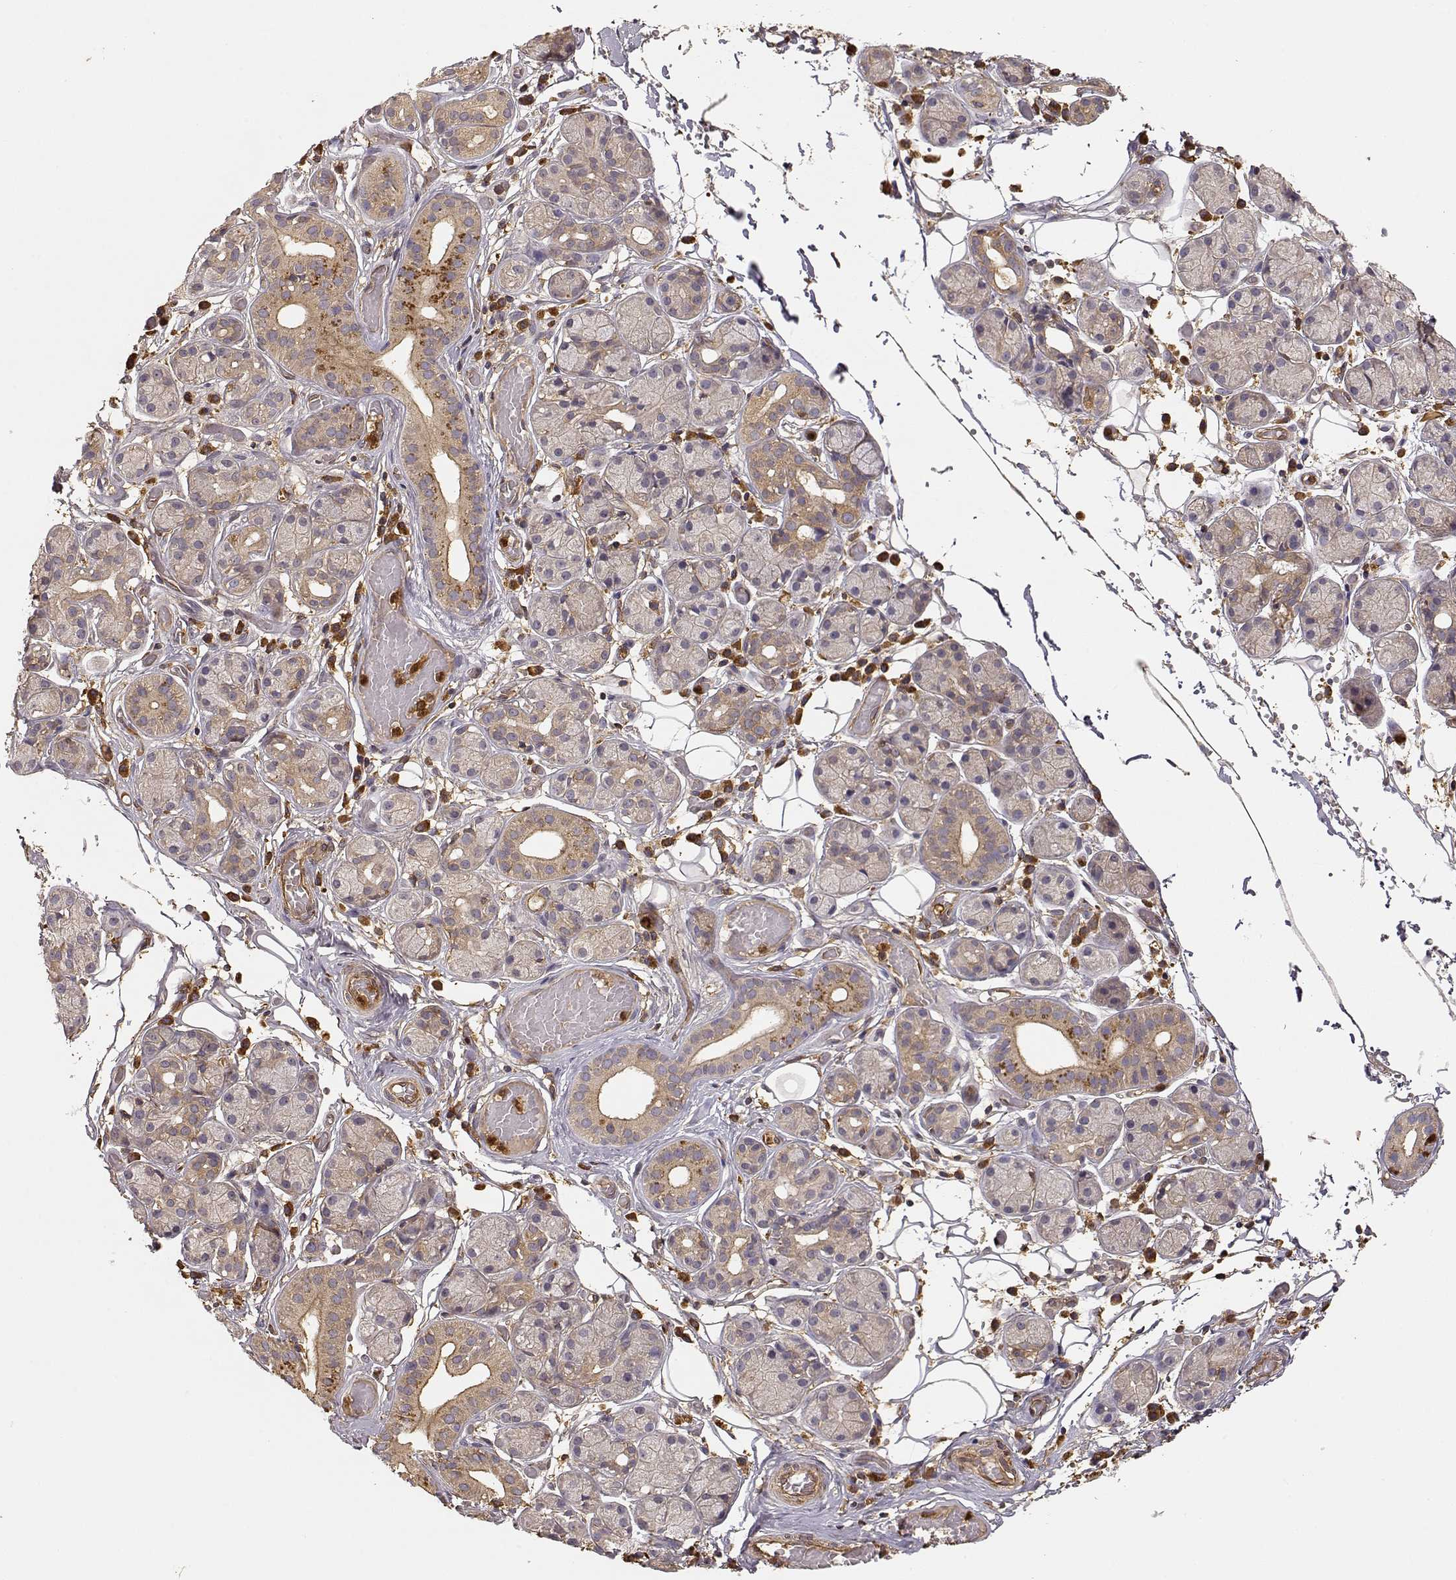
{"staining": {"intensity": "weak", "quantity": ">75%", "location": "cytoplasmic/membranous"}, "tissue": "salivary gland", "cell_type": "Glandular cells", "image_type": "normal", "snomed": [{"axis": "morphology", "description": "Normal tissue, NOS"}, {"axis": "topography", "description": "Salivary gland"}, {"axis": "topography", "description": "Peripheral nerve tissue"}], "caption": "Brown immunohistochemical staining in normal salivary gland demonstrates weak cytoplasmic/membranous staining in approximately >75% of glandular cells.", "gene": "ARHGEF2", "patient": {"sex": "male", "age": 71}}